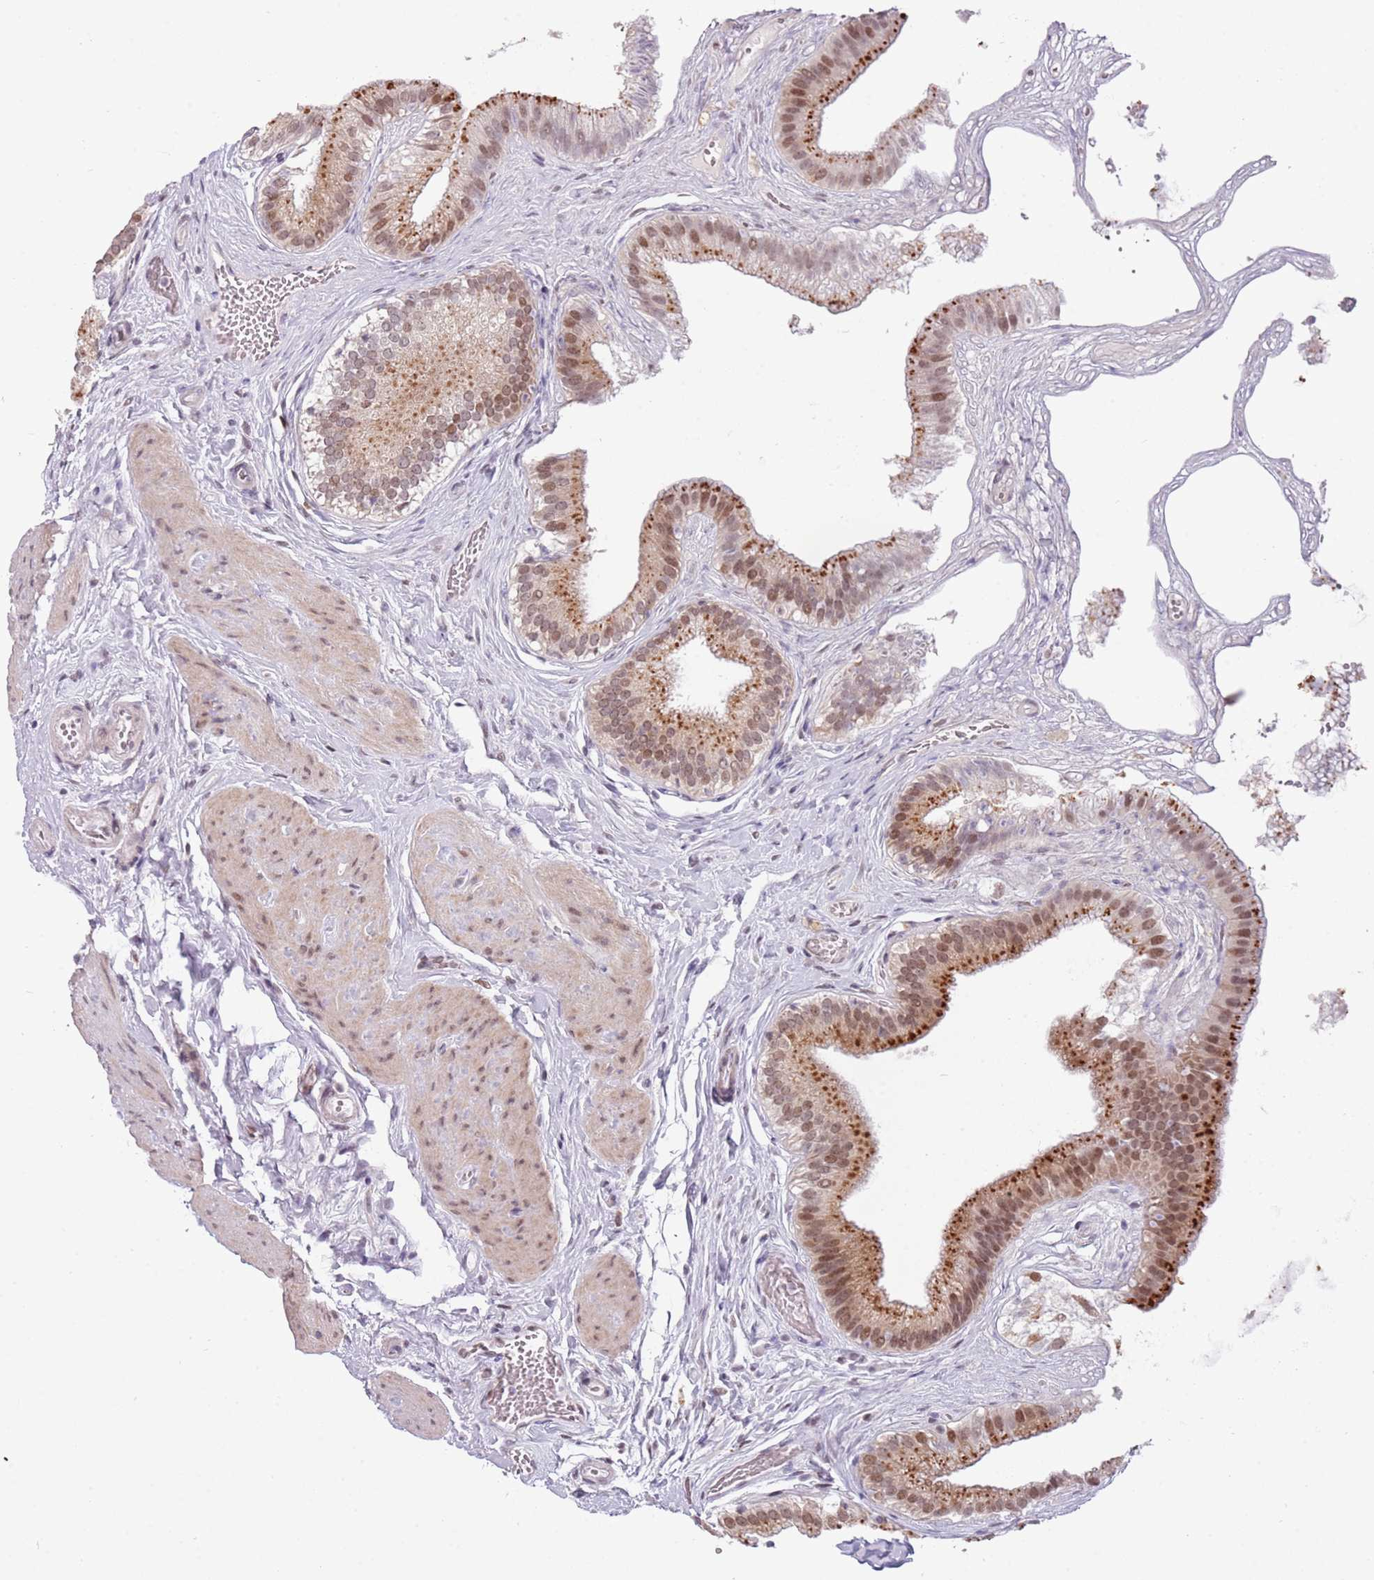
{"staining": {"intensity": "moderate", "quantity": ">75%", "location": "cytoplasmic/membranous,nuclear"}, "tissue": "gallbladder", "cell_type": "Glandular cells", "image_type": "normal", "snomed": [{"axis": "morphology", "description": "Normal tissue, NOS"}, {"axis": "topography", "description": "Gallbladder"}], "caption": "Immunohistochemistry (IHC) photomicrograph of normal human gallbladder stained for a protein (brown), which reveals medium levels of moderate cytoplasmic/membranous,nuclear expression in approximately >75% of glandular cells.", "gene": "BARD1", "patient": {"sex": "female", "age": 54}}